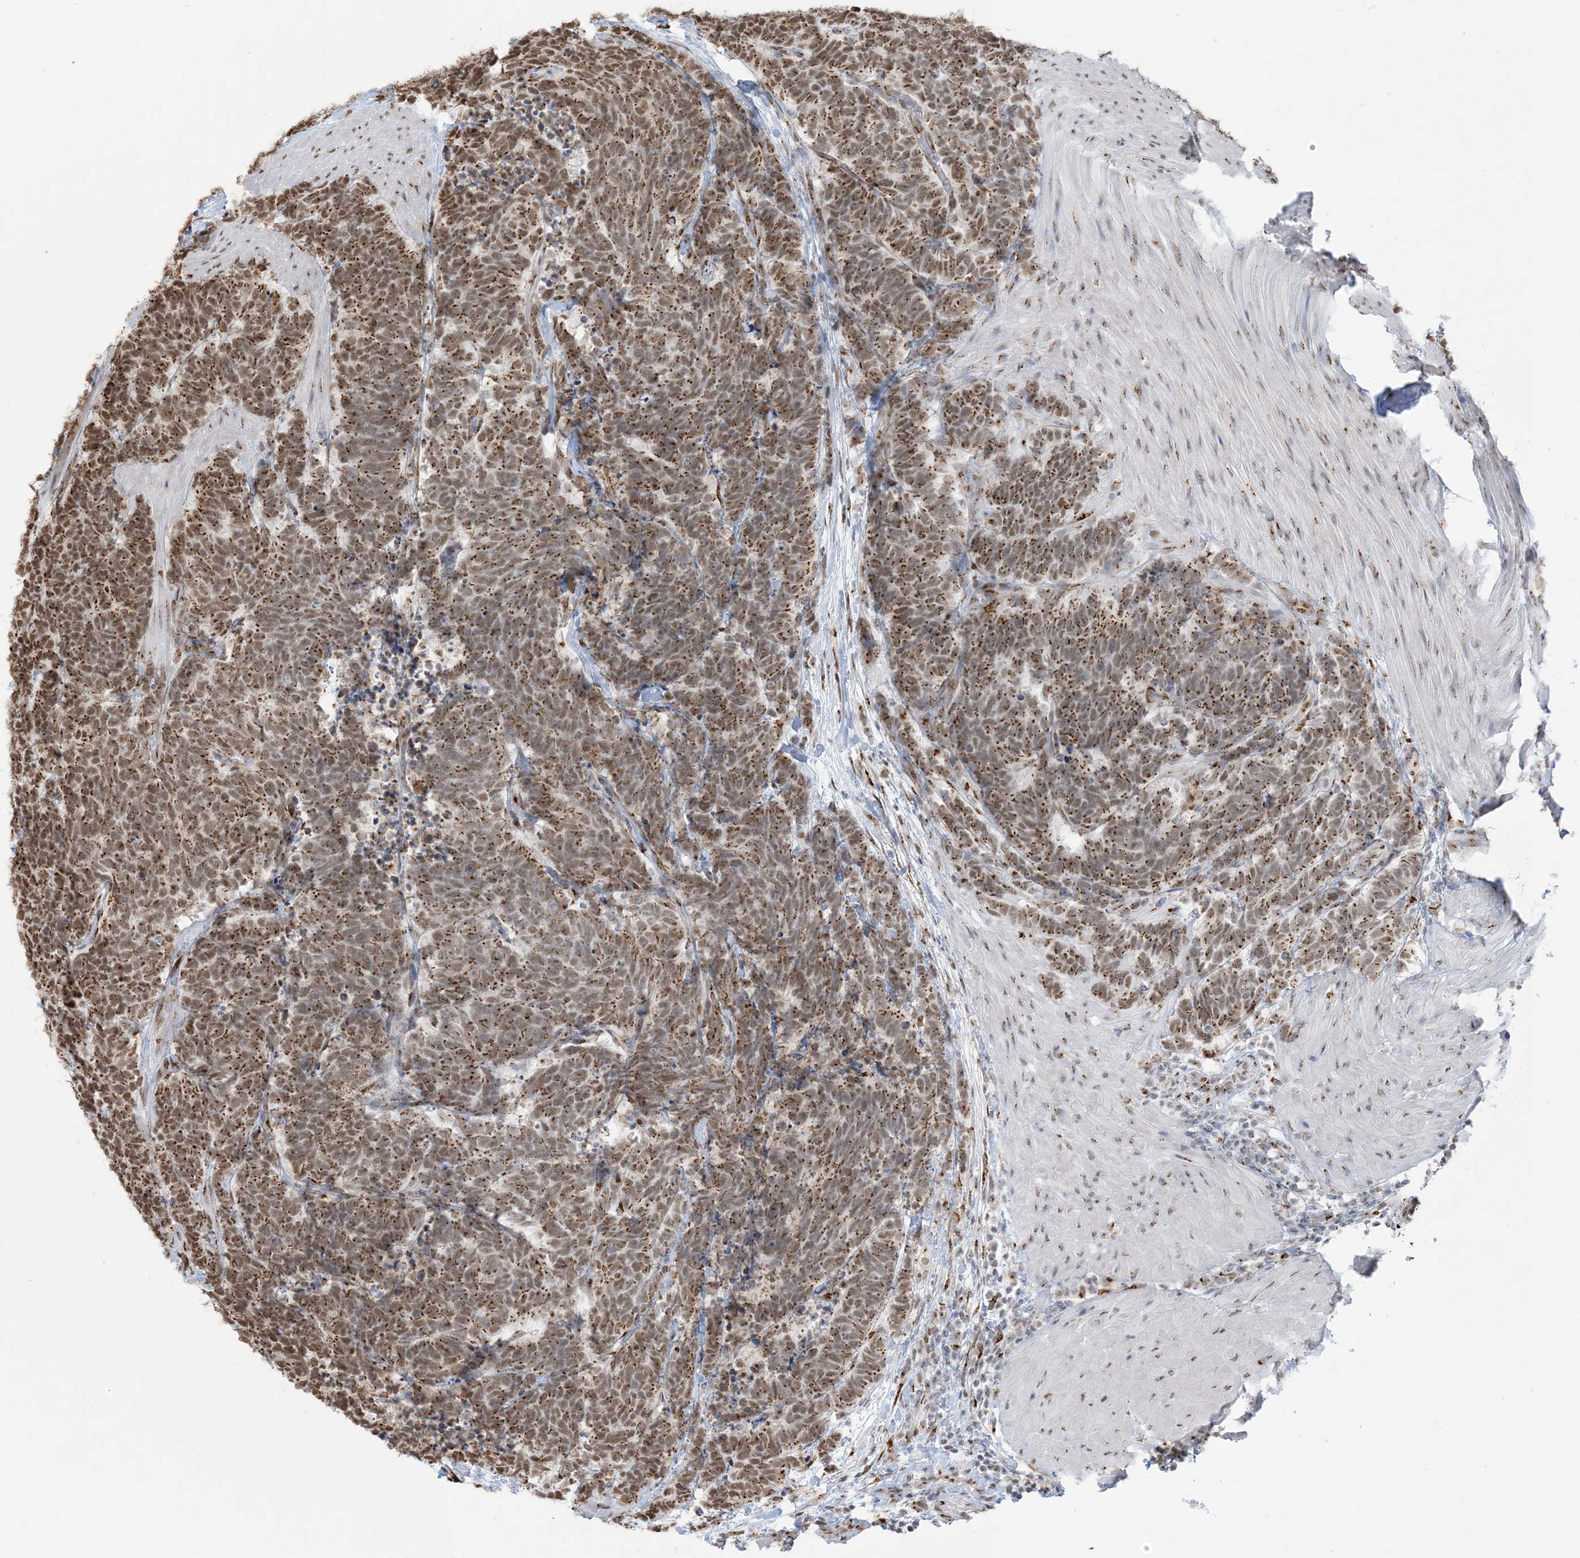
{"staining": {"intensity": "moderate", "quantity": ">75%", "location": "cytoplasmic/membranous,nuclear"}, "tissue": "carcinoid", "cell_type": "Tumor cells", "image_type": "cancer", "snomed": [{"axis": "morphology", "description": "Carcinoma, NOS"}, {"axis": "morphology", "description": "Carcinoid, malignant, NOS"}, {"axis": "topography", "description": "Urinary bladder"}], "caption": "Immunohistochemistry of human carcinoid demonstrates medium levels of moderate cytoplasmic/membranous and nuclear expression in about >75% of tumor cells.", "gene": "GPR107", "patient": {"sex": "male", "age": 57}}